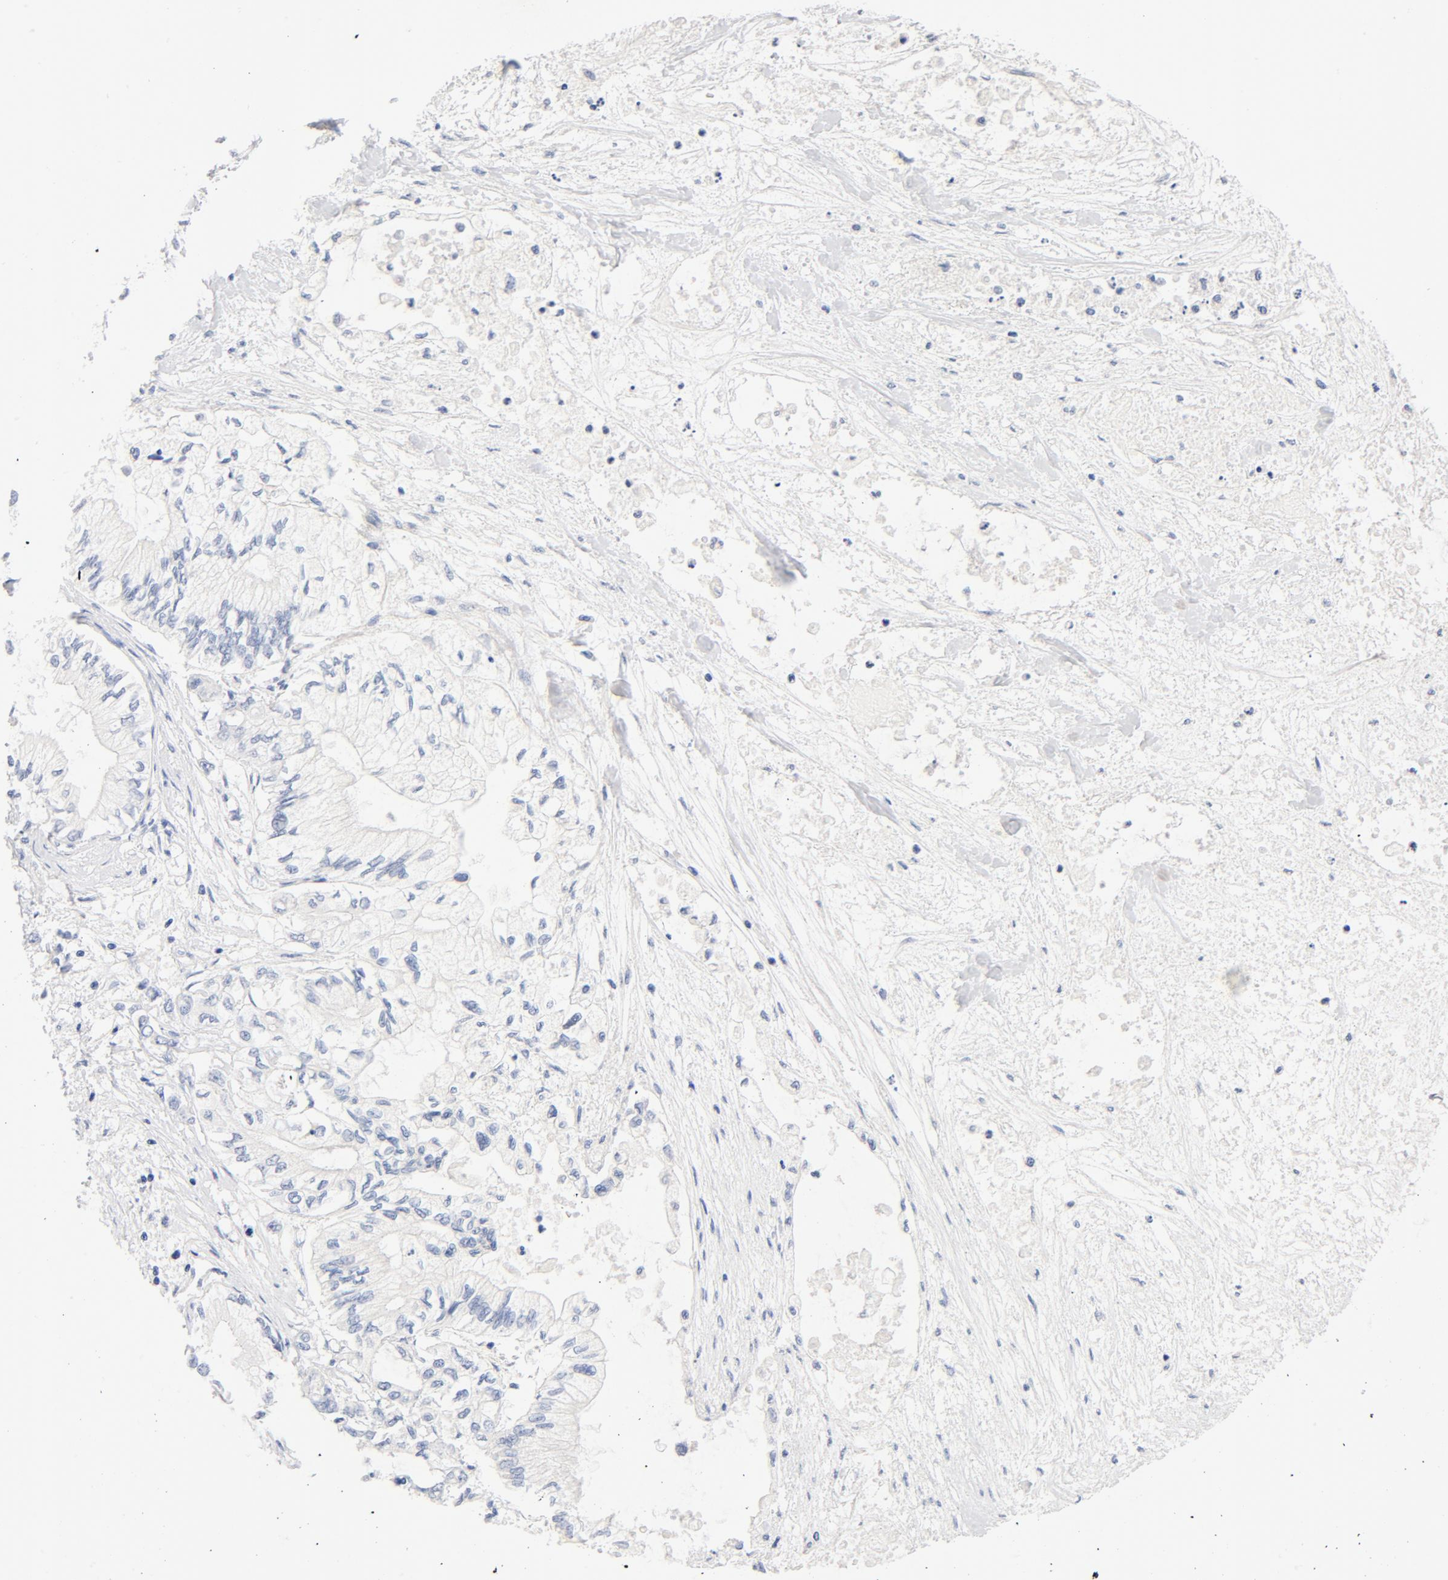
{"staining": {"intensity": "negative", "quantity": "none", "location": "none"}, "tissue": "pancreatic cancer", "cell_type": "Tumor cells", "image_type": "cancer", "snomed": [{"axis": "morphology", "description": "Adenocarcinoma, NOS"}, {"axis": "topography", "description": "Pancreas"}], "caption": "Protein analysis of pancreatic cancer (adenocarcinoma) demonstrates no significant expression in tumor cells. Brightfield microscopy of immunohistochemistry stained with DAB (3,3'-diaminobenzidine) (brown) and hematoxylin (blue), captured at high magnification.", "gene": "HOMER1", "patient": {"sex": "male", "age": 79}}